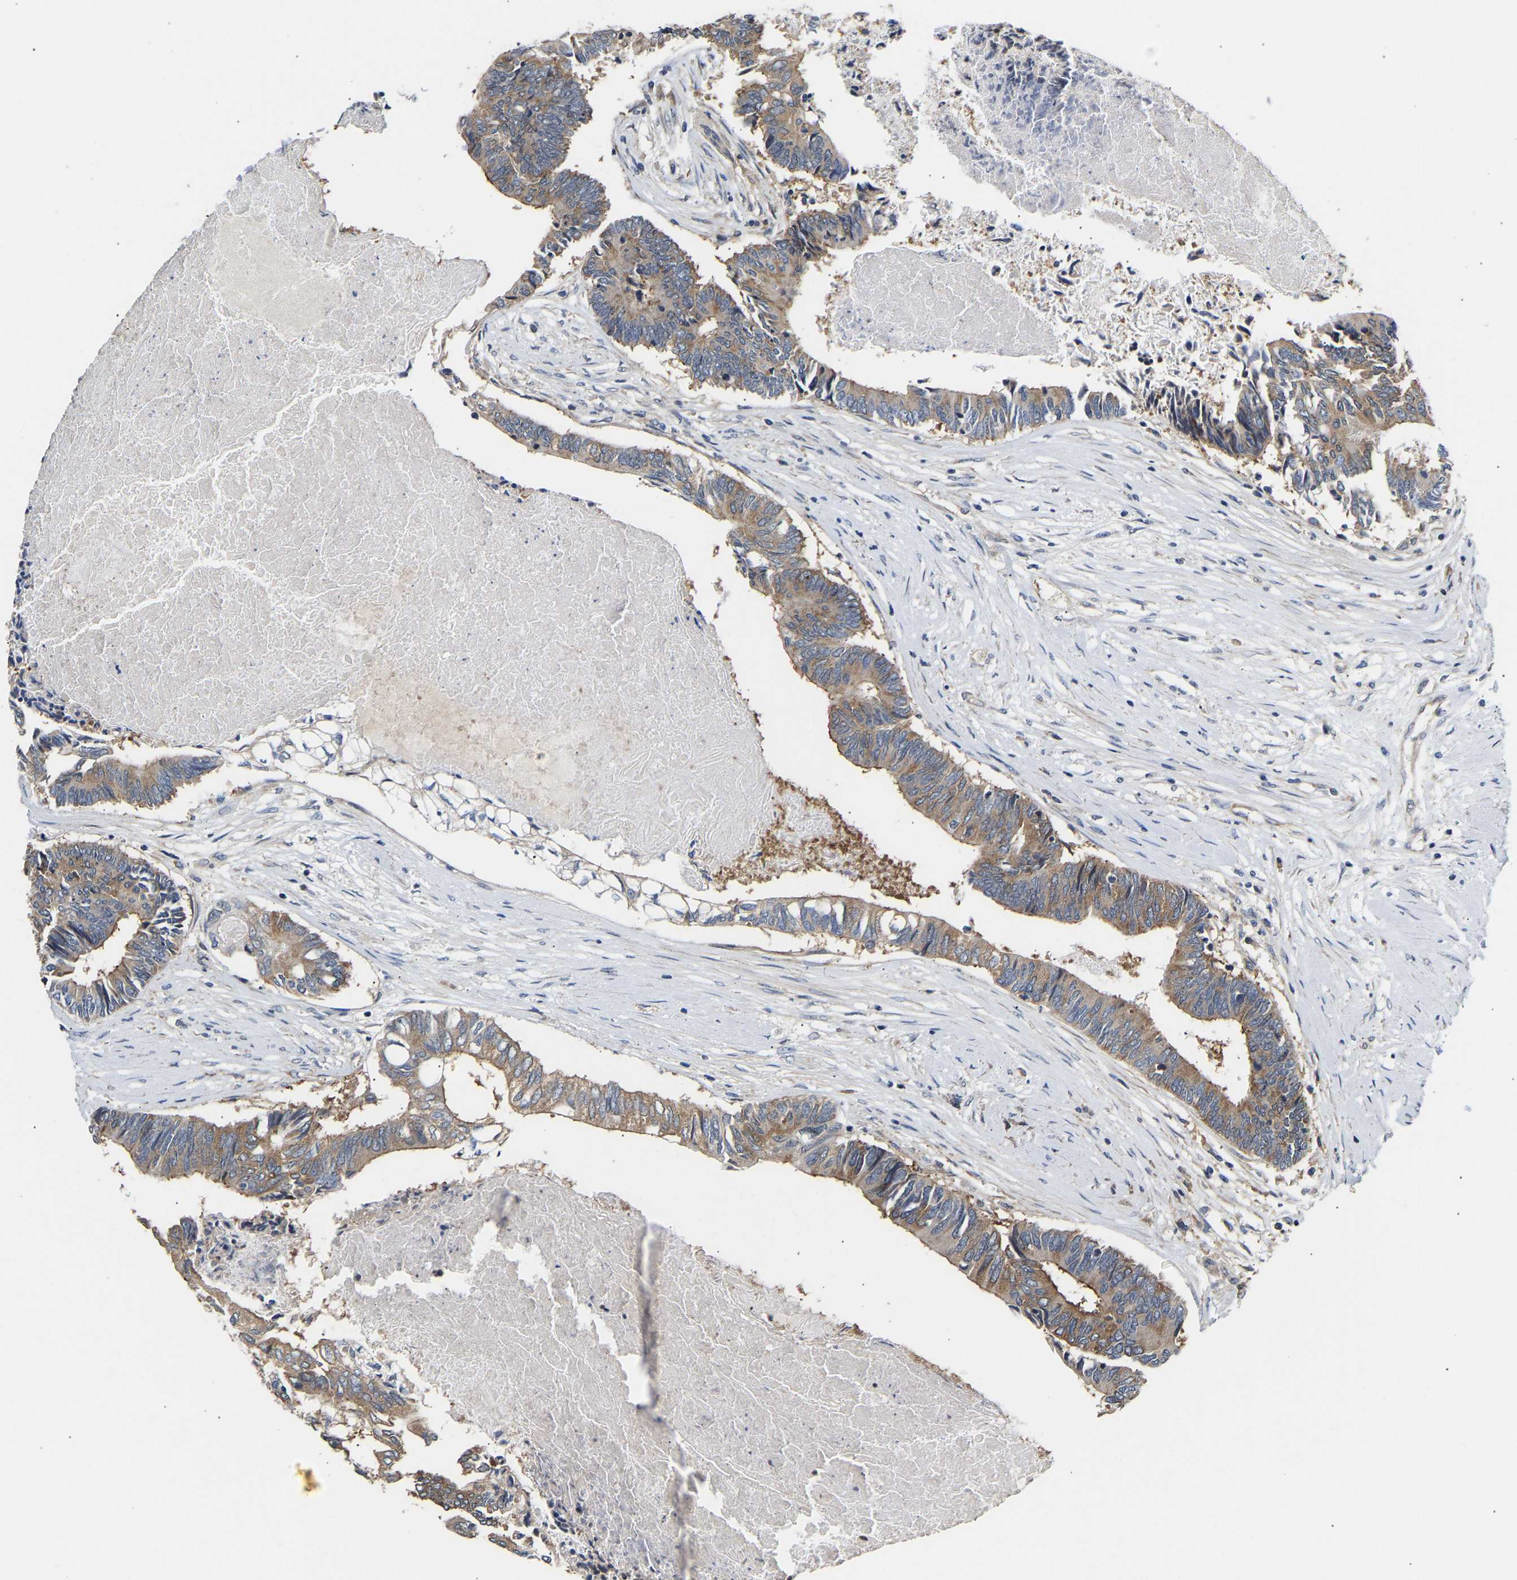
{"staining": {"intensity": "weak", "quantity": ">75%", "location": "cytoplasmic/membranous"}, "tissue": "colorectal cancer", "cell_type": "Tumor cells", "image_type": "cancer", "snomed": [{"axis": "morphology", "description": "Adenocarcinoma, NOS"}, {"axis": "topography", "description": "Rectum"}], "caption": "There is low levels of weak cytoplasmic/membranous staining in tumor cells of colorectal adenocarcinoma, as demonstrated by immunohistochemical staining (brown color).", "gene": "AIMP2", "patient": {"sex": "male", "age": 63}}